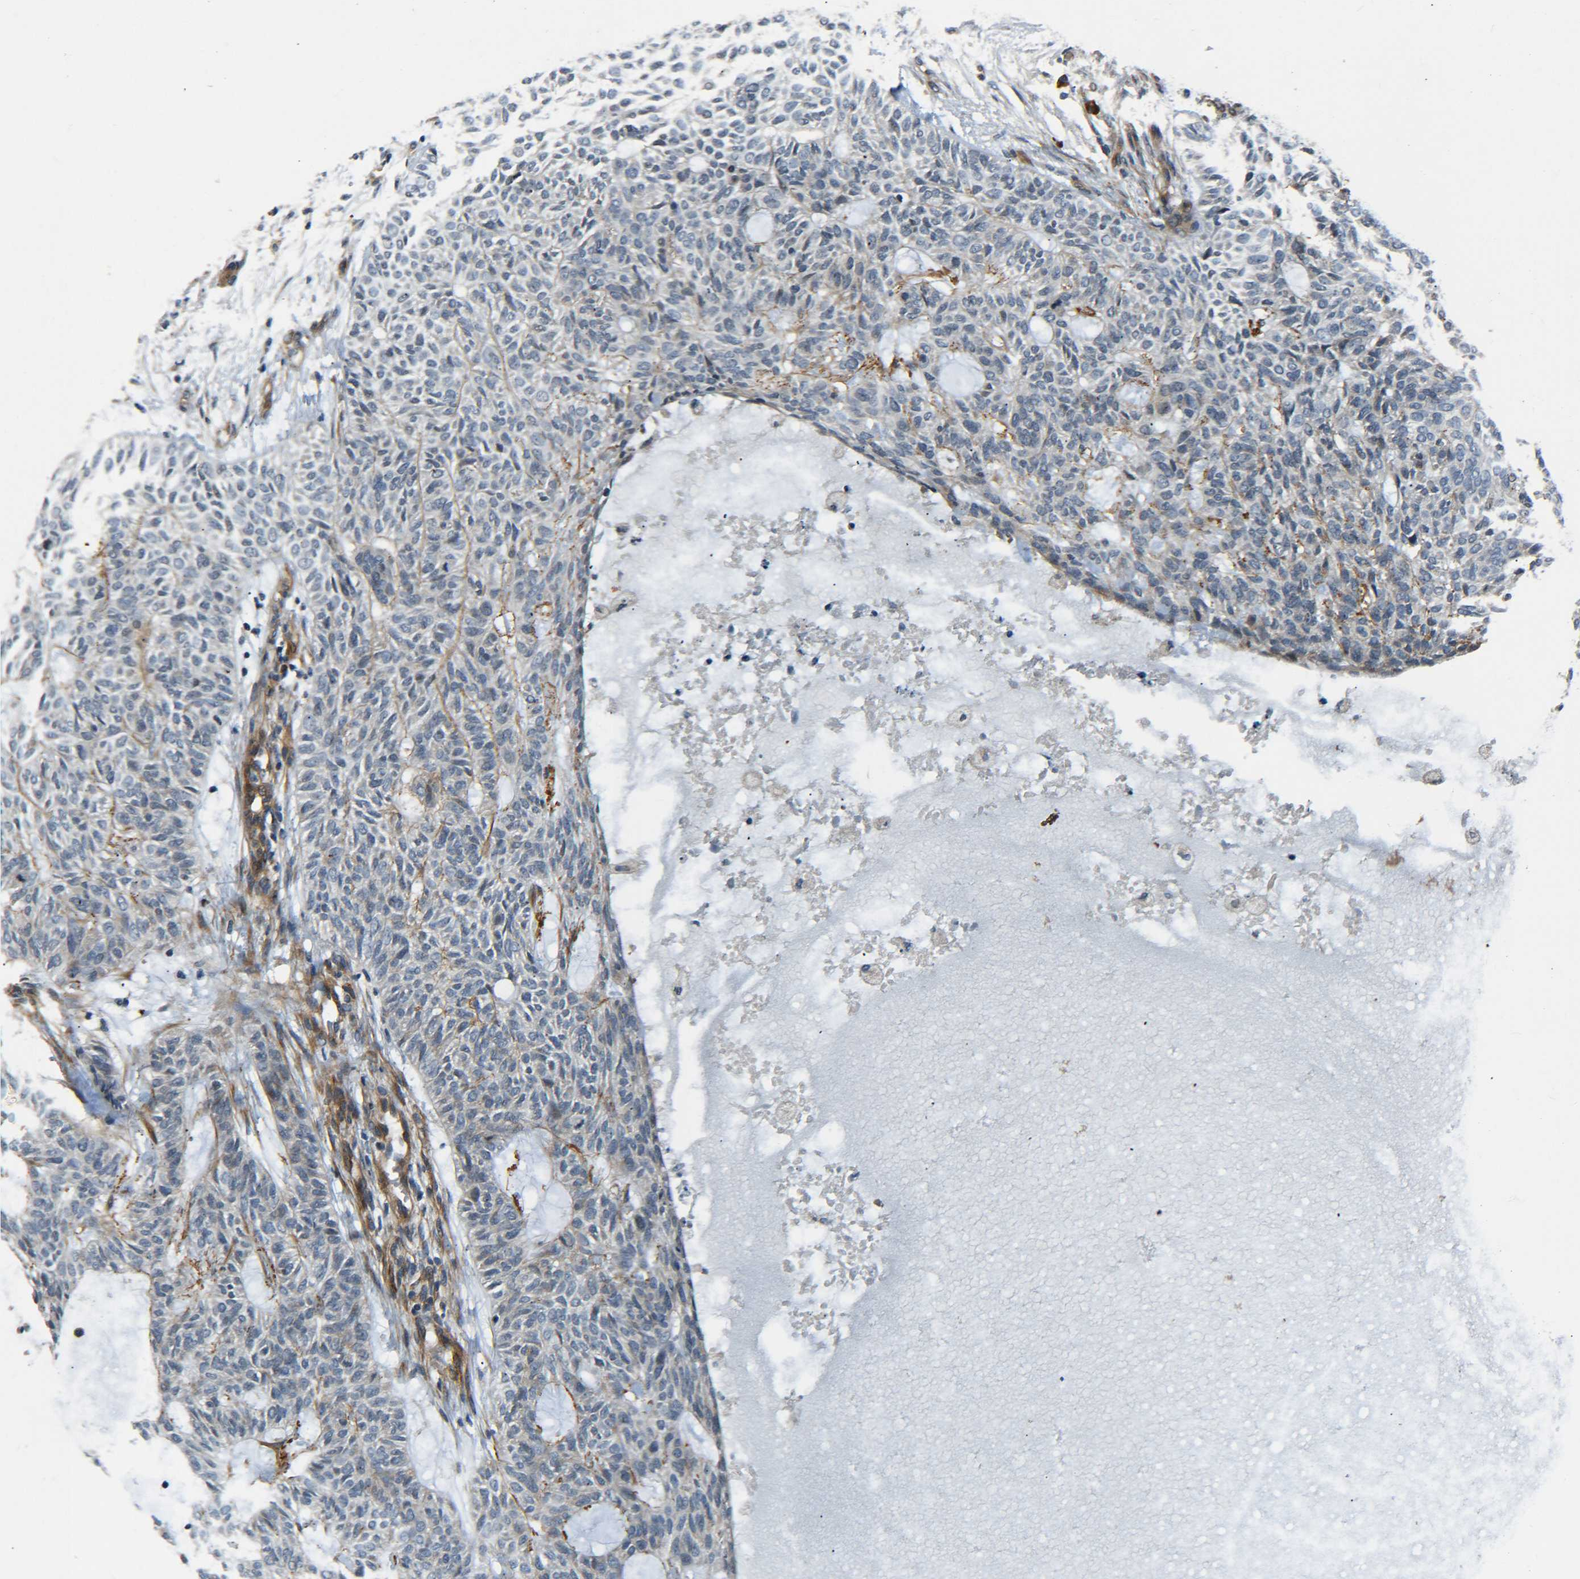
{"staining": {"intensity": "negative", "quantity": "none", "location": "none"}, "tissue": "skin cancer", "cell_type": "Tumor cells", "image_type": "cancer", "snomed": [{"axis": "morphology", "description": "Basal cell carcinoma"}, {"axis": "topography", "description": "Skin"}], "caption": "This is an IHC image of basal cell carcinoma (skin). There is no positivity in tumor cells.", "gene": "MEIS1", "patient": {"sex": "male", "age": 87}}